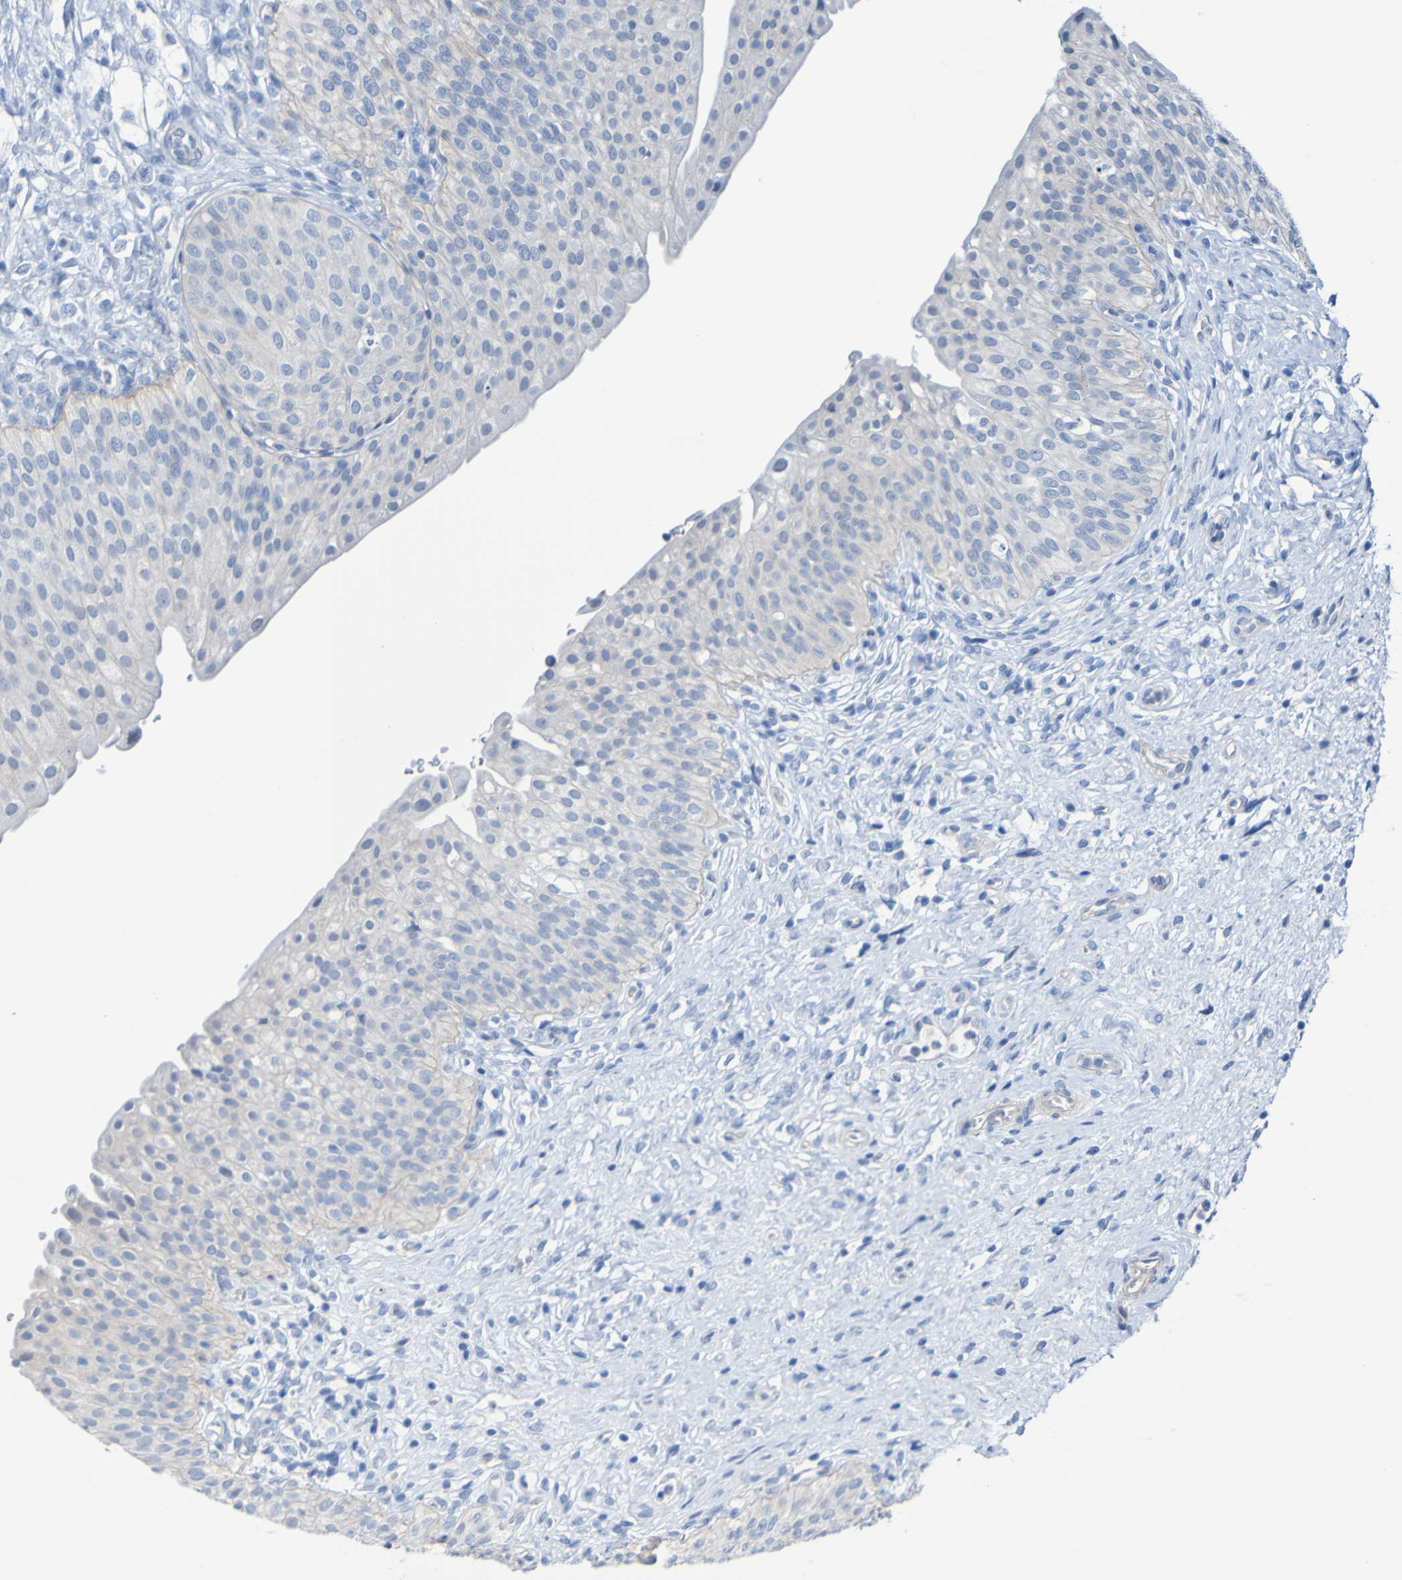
{"staining": {"intensity": "weak", "quantity": "<25%", "location": "cytoplasmic/membranous"}, "tissue": "urinary bladder", "cell_type": "Urothelial cells", "image_type": "normal", "snomed": [{"axis": "morphology", "description": "Normal tissue, NOS"}, {"axis": "topography", "description": "Urinary bladder"}], "caption": "Immunohistochemistry (IHC) micrograph of unremarkable human urinary bladder stained for a protein (brown), which reveals no staining in urothelial cells.", "gene": "ACMSD", "patient": {"sex": "male", "age": 46}}